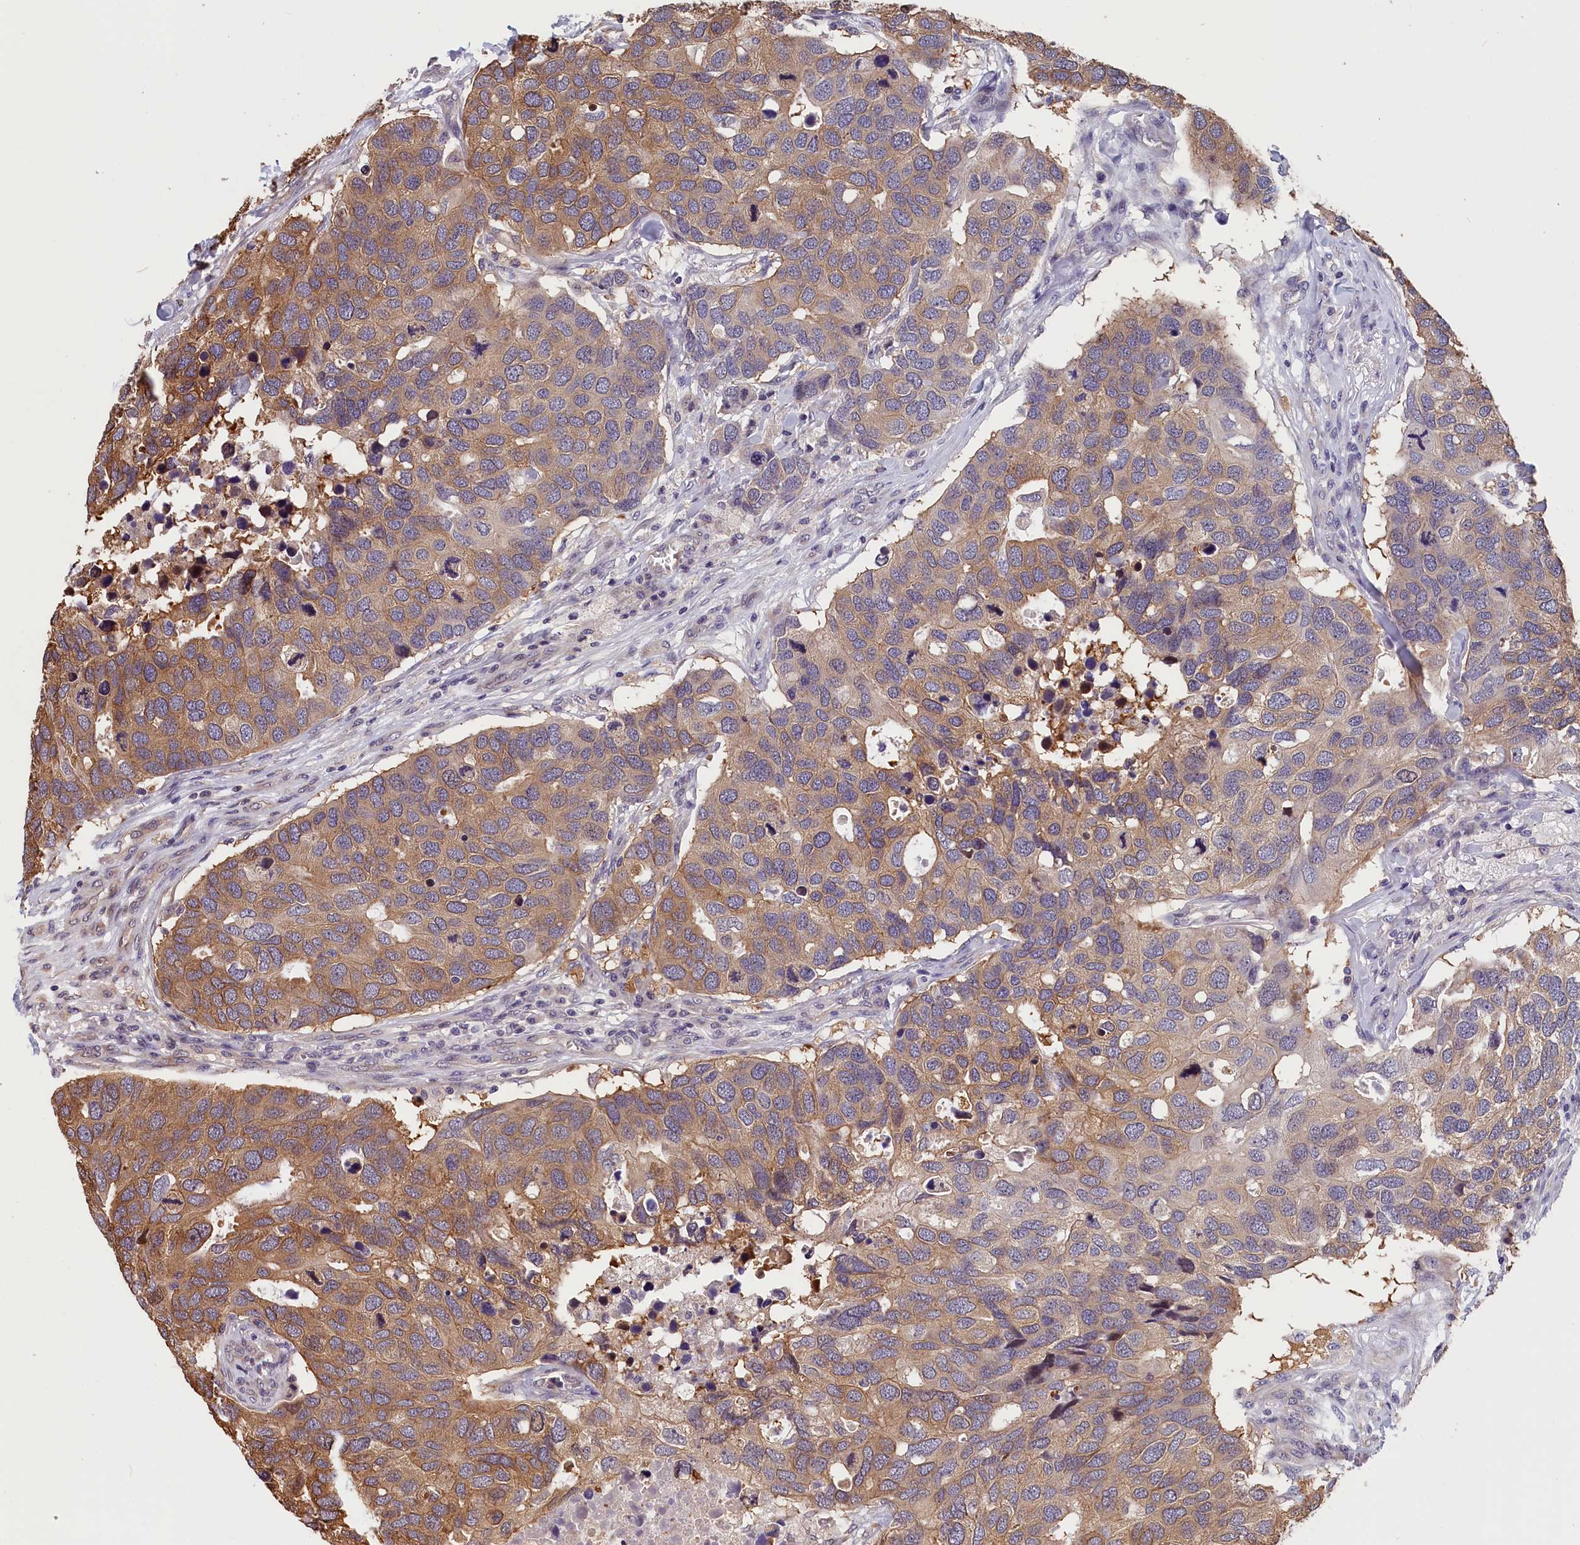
{"staining": {"intensity": "moderate", "quantity": ">75%", "location": "cytoplasmic/membranous"}, "tissue": "breast cancer", "cell_type": "Tumor cells", "image_type": "cancer", "snomed": [{"axis": "morphology", "description": "Duct carcinoma"}, {"axis": "topography", "description": "Breast"}], "caption": "A histopathology image showing moderate cytoplasmic/membranous staining in approximately >75% of tumor cells in breast cancer, as visualized by brown immunohistochemical staining.", "gene": "TMEM116", "patient": {"sex": "female", "age": 83}}